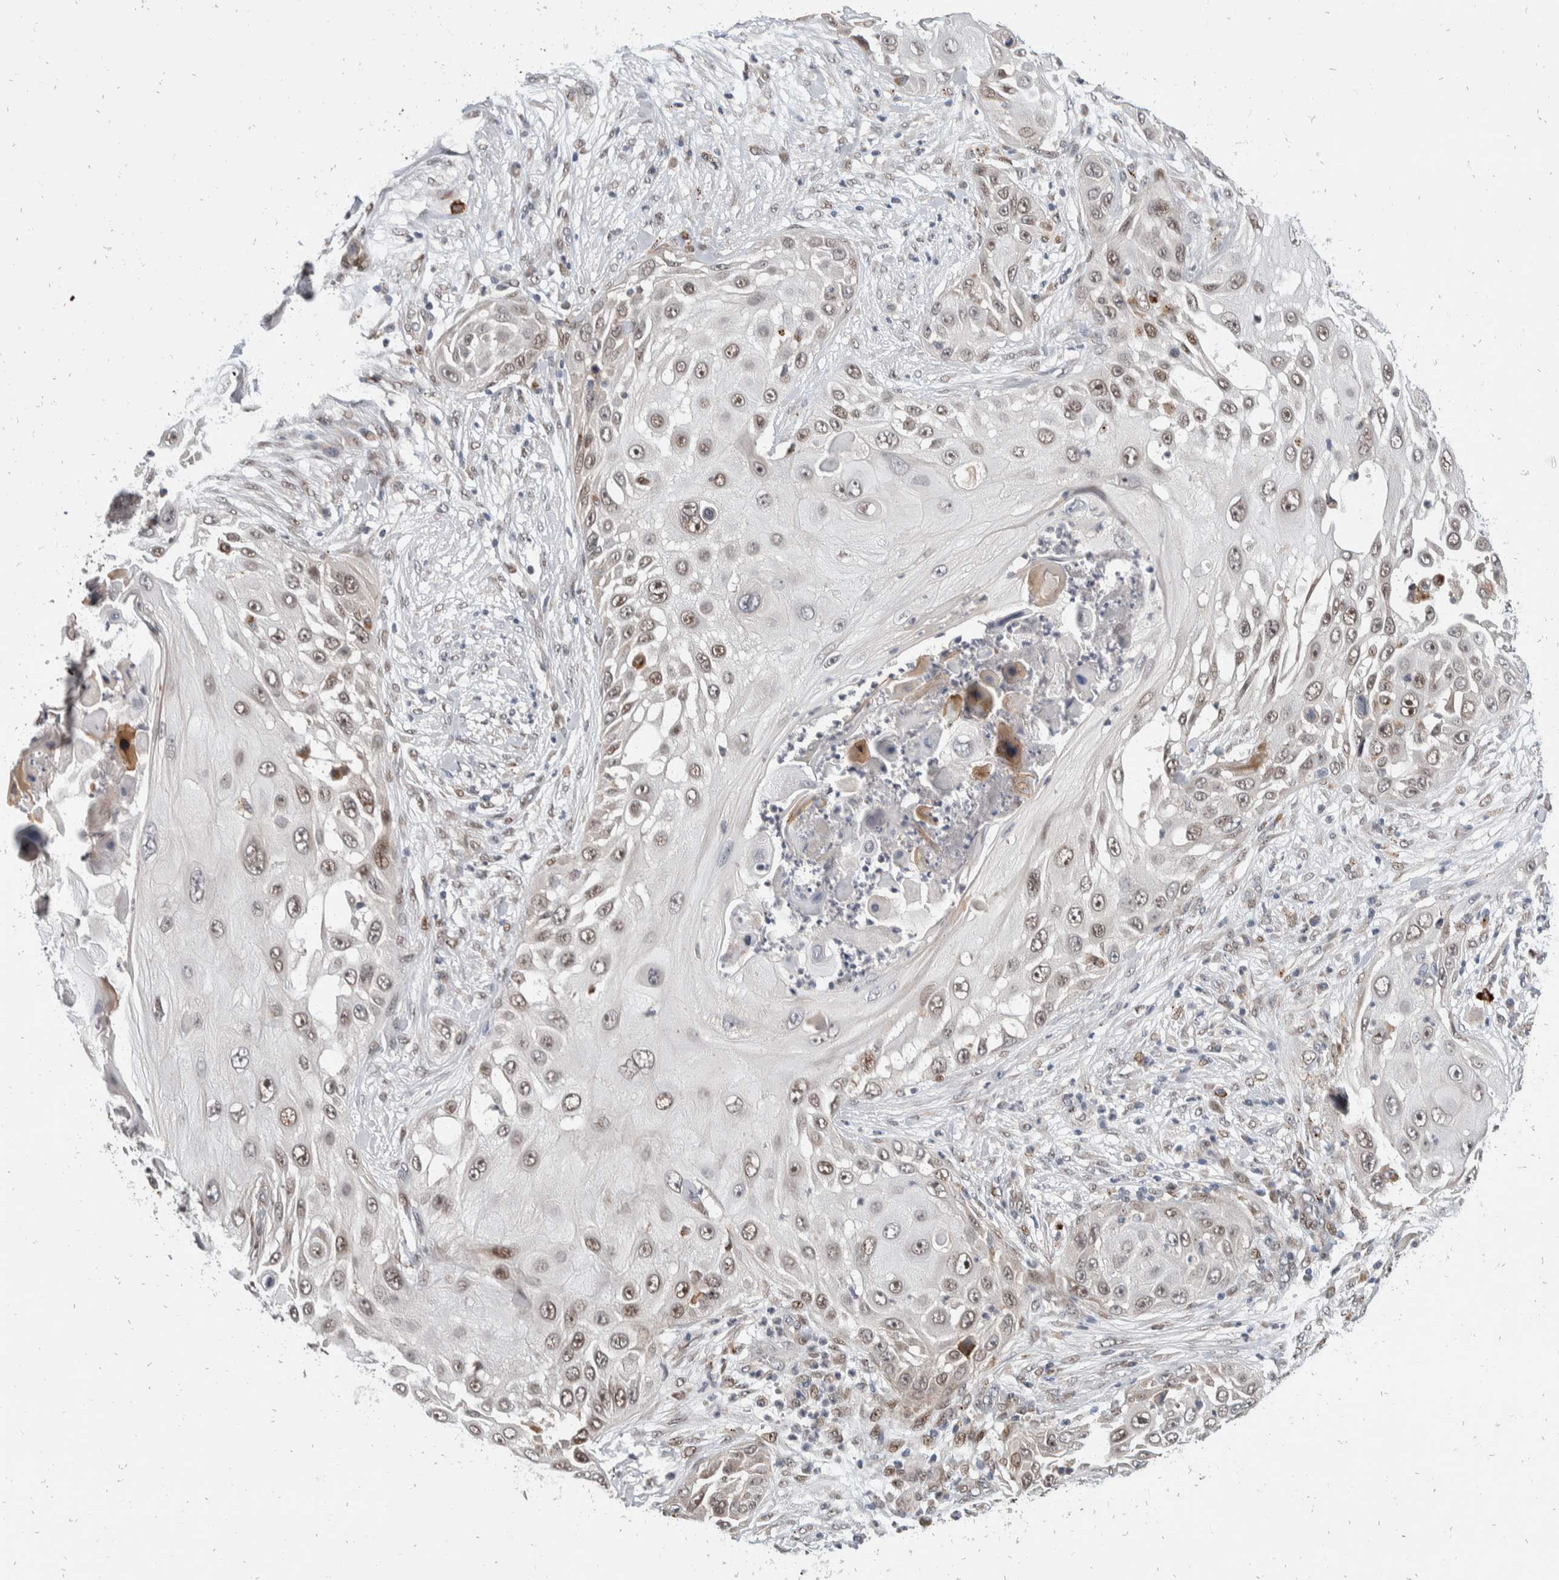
{"staining": {"intensity": "moderate", "quantity": ">75%", "location": "nuclear"}, "tissue": "skin cancer", "cell_type": "Tumor cells", "image_type": "cancer", "snomed": [{"axis": "morphology", "description": "Squamous cell carcinoma, NOS"}, {"axis": "topography", "description": "Skin"}], "caption": "Immunohistochemical staining of skin cancer (squamous cell carcinoma) displays moderate nuclear protein positivity in about >75% of tumor cells.", "gene": "ZNF703", "patient": {"sex": "female", "age": 44}}